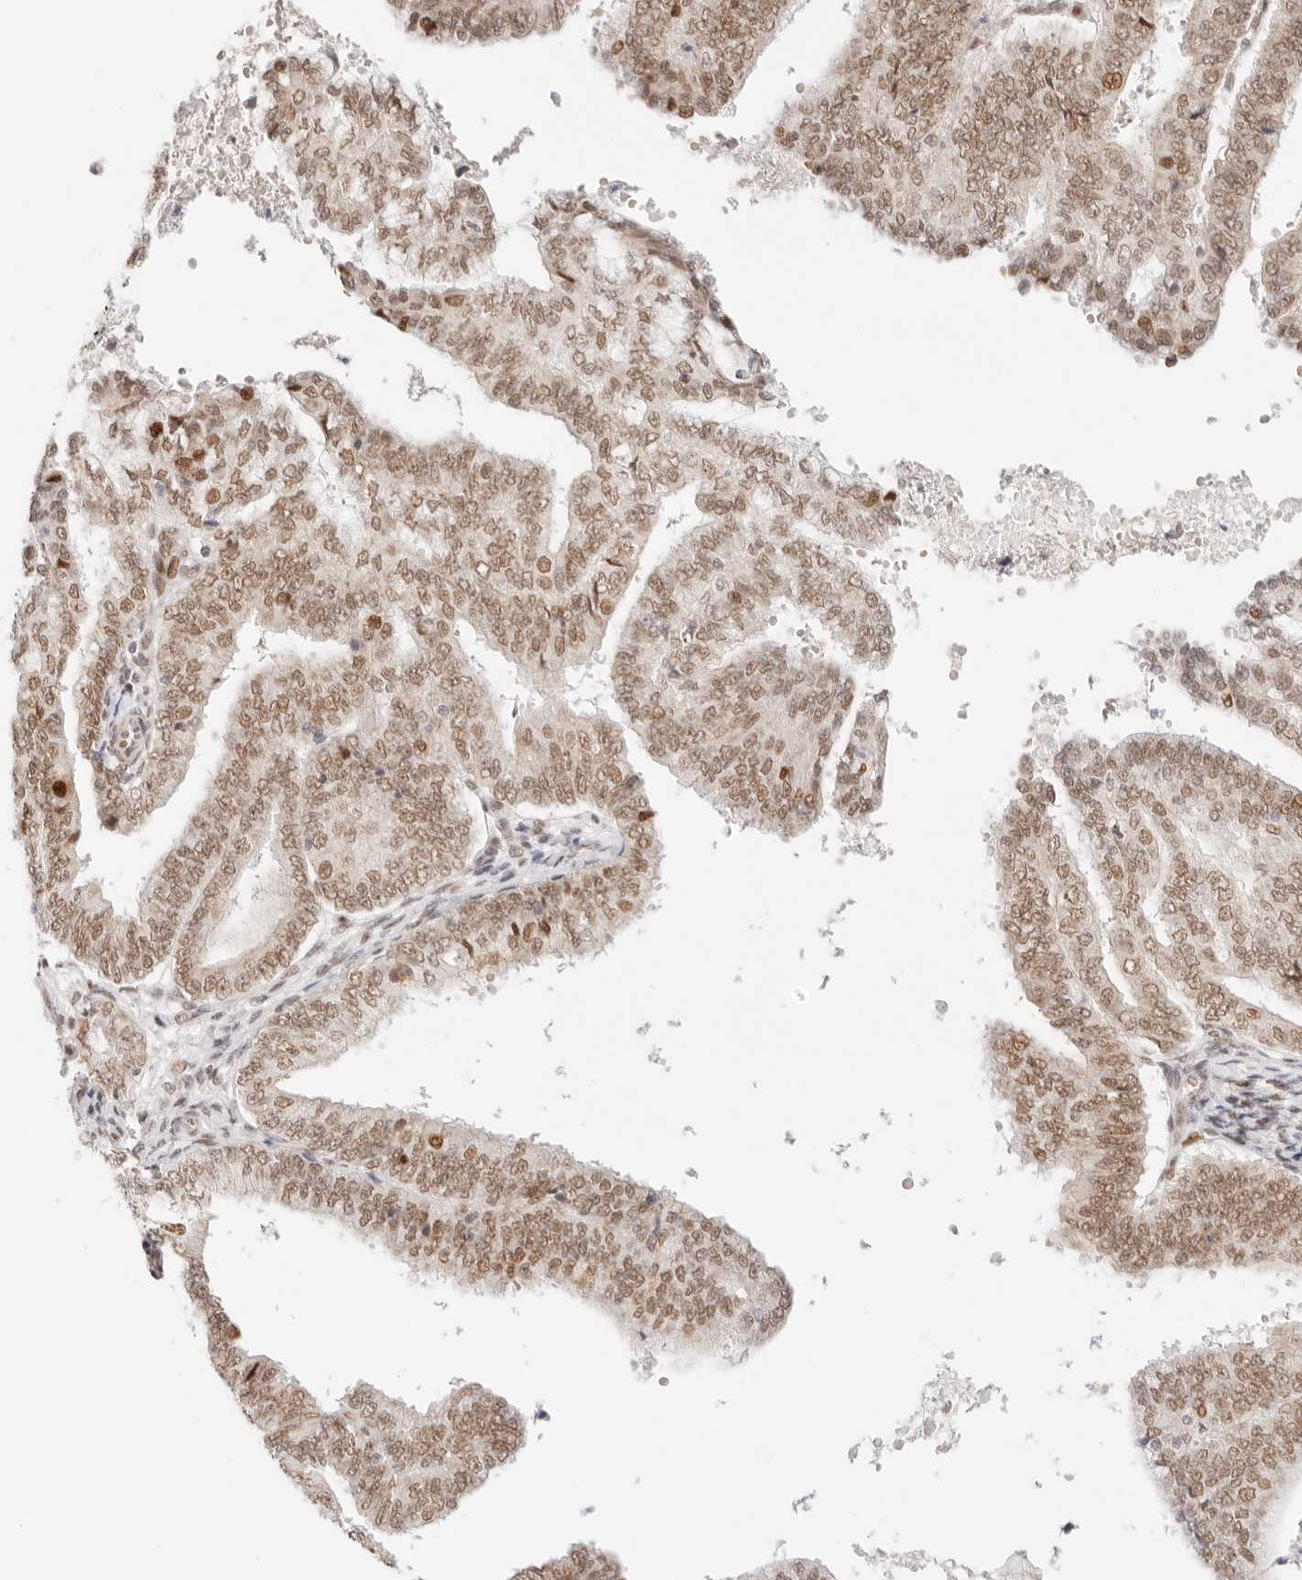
{"staining": {"intensity": "moderate", "quantity": ">75%", "location": "nuclear"}, "tissue": "endometrial cancer", "cell_type": "Tumor cells", "image_type": "cancer", "snomed": [{"axis": "morphology", "description": "Adenocarcinoma, NOS"}, {"axis": "topography", "description": "Endometrium"}], "caption": "IHC of human adenocarcinoma (endometrial) exhibits medium levels of moderate nuclear staining in approximately >75% of tumor cells.", "gene": "HOXC5", "patient": {"sex": "female", "age": 63}}